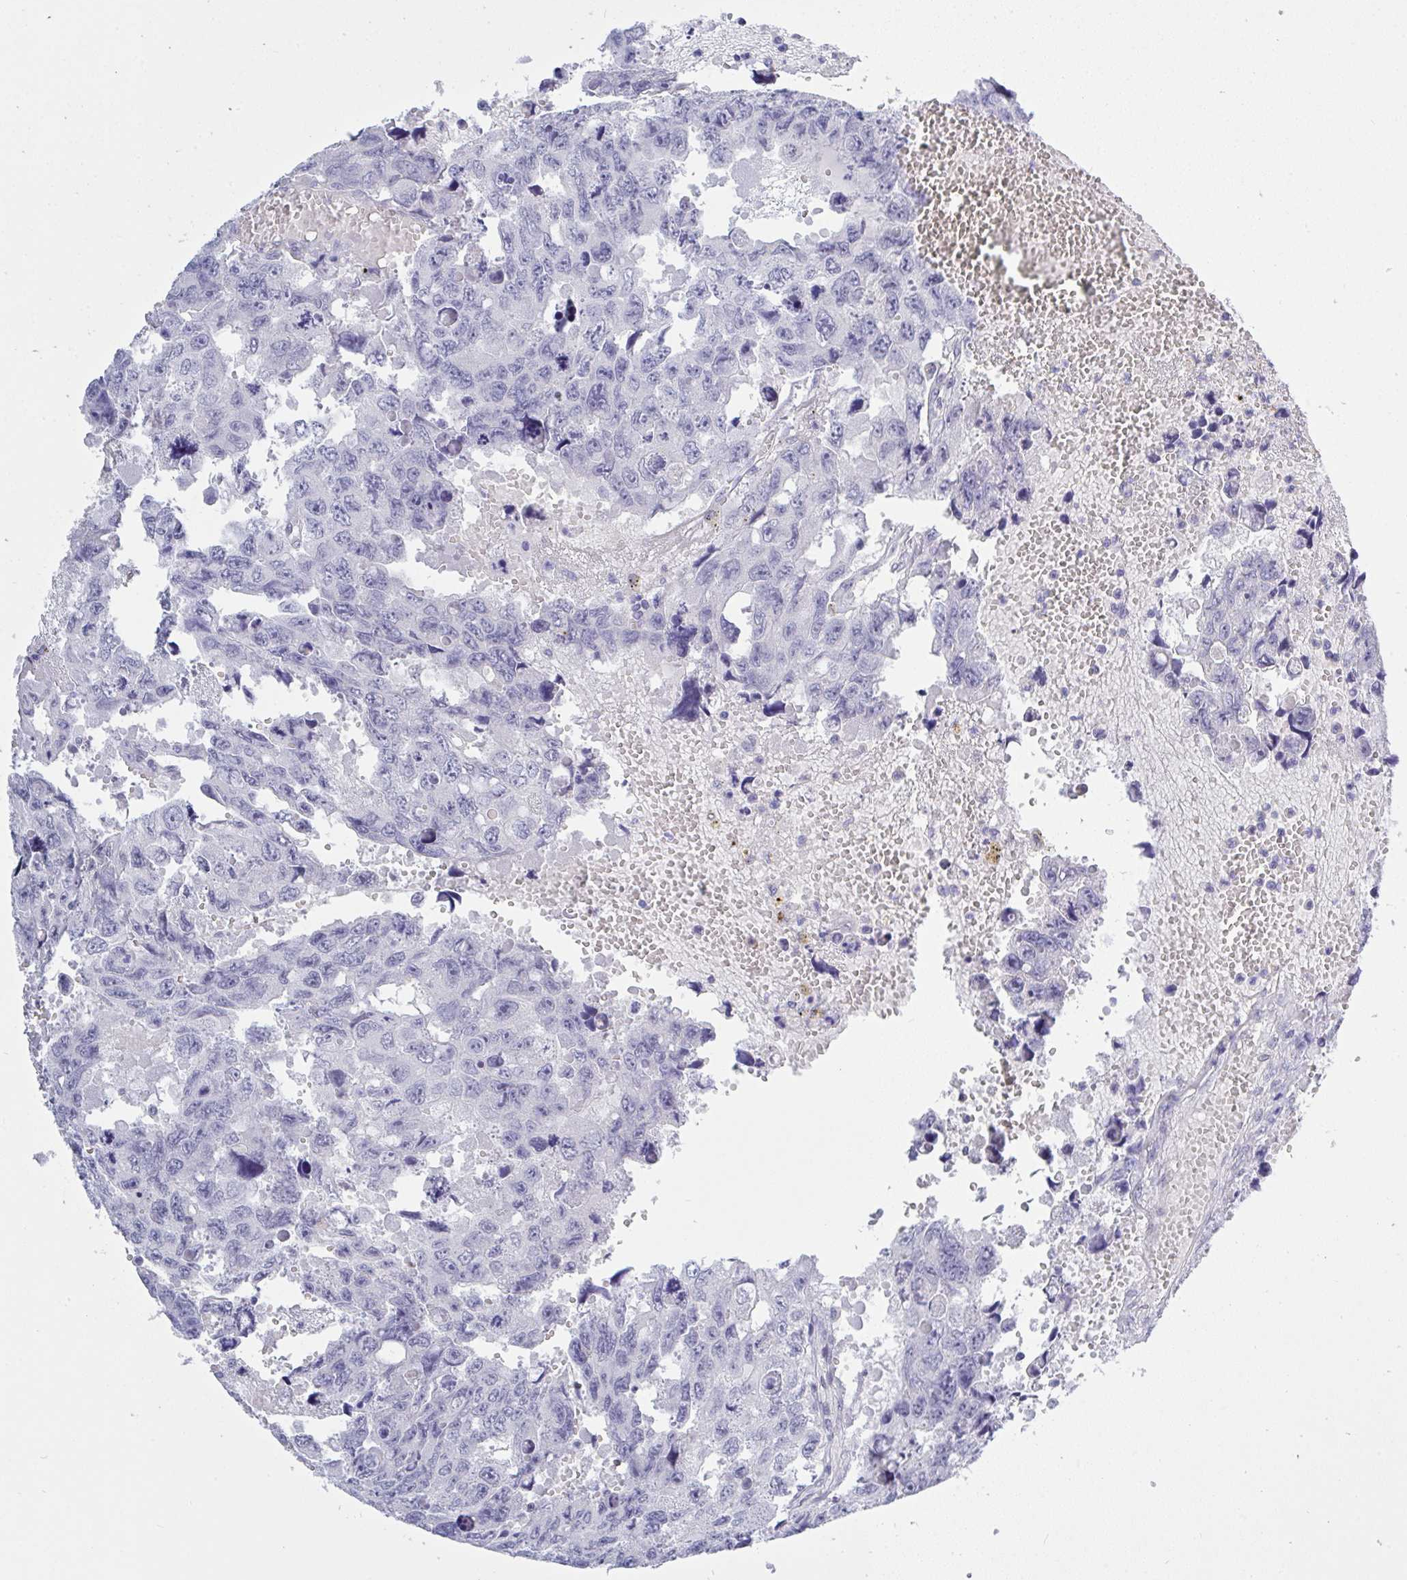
{"staining": {"intensity": "negative", "quantity": "none", "location": "none"}, "tissue": "testis cancer", "cell_type": "Tumor cells", "image_type": "cancer", "snomed": [{"axis": "morphology", "description": "Seminoma, NOS"}, {"axis": "topography", "description": "Testis"}], "caption": "IHC photomicrograph of neoplastic tissue: testis cancer stained with DAB displays no significant protein positivity in tumor cells. The staining is performed using DAB brown chromogen with nuclei counter-stained in using hematoxylin.", "gene": "MFSD4A", "patient": {"sex": "male", "age": 26}}